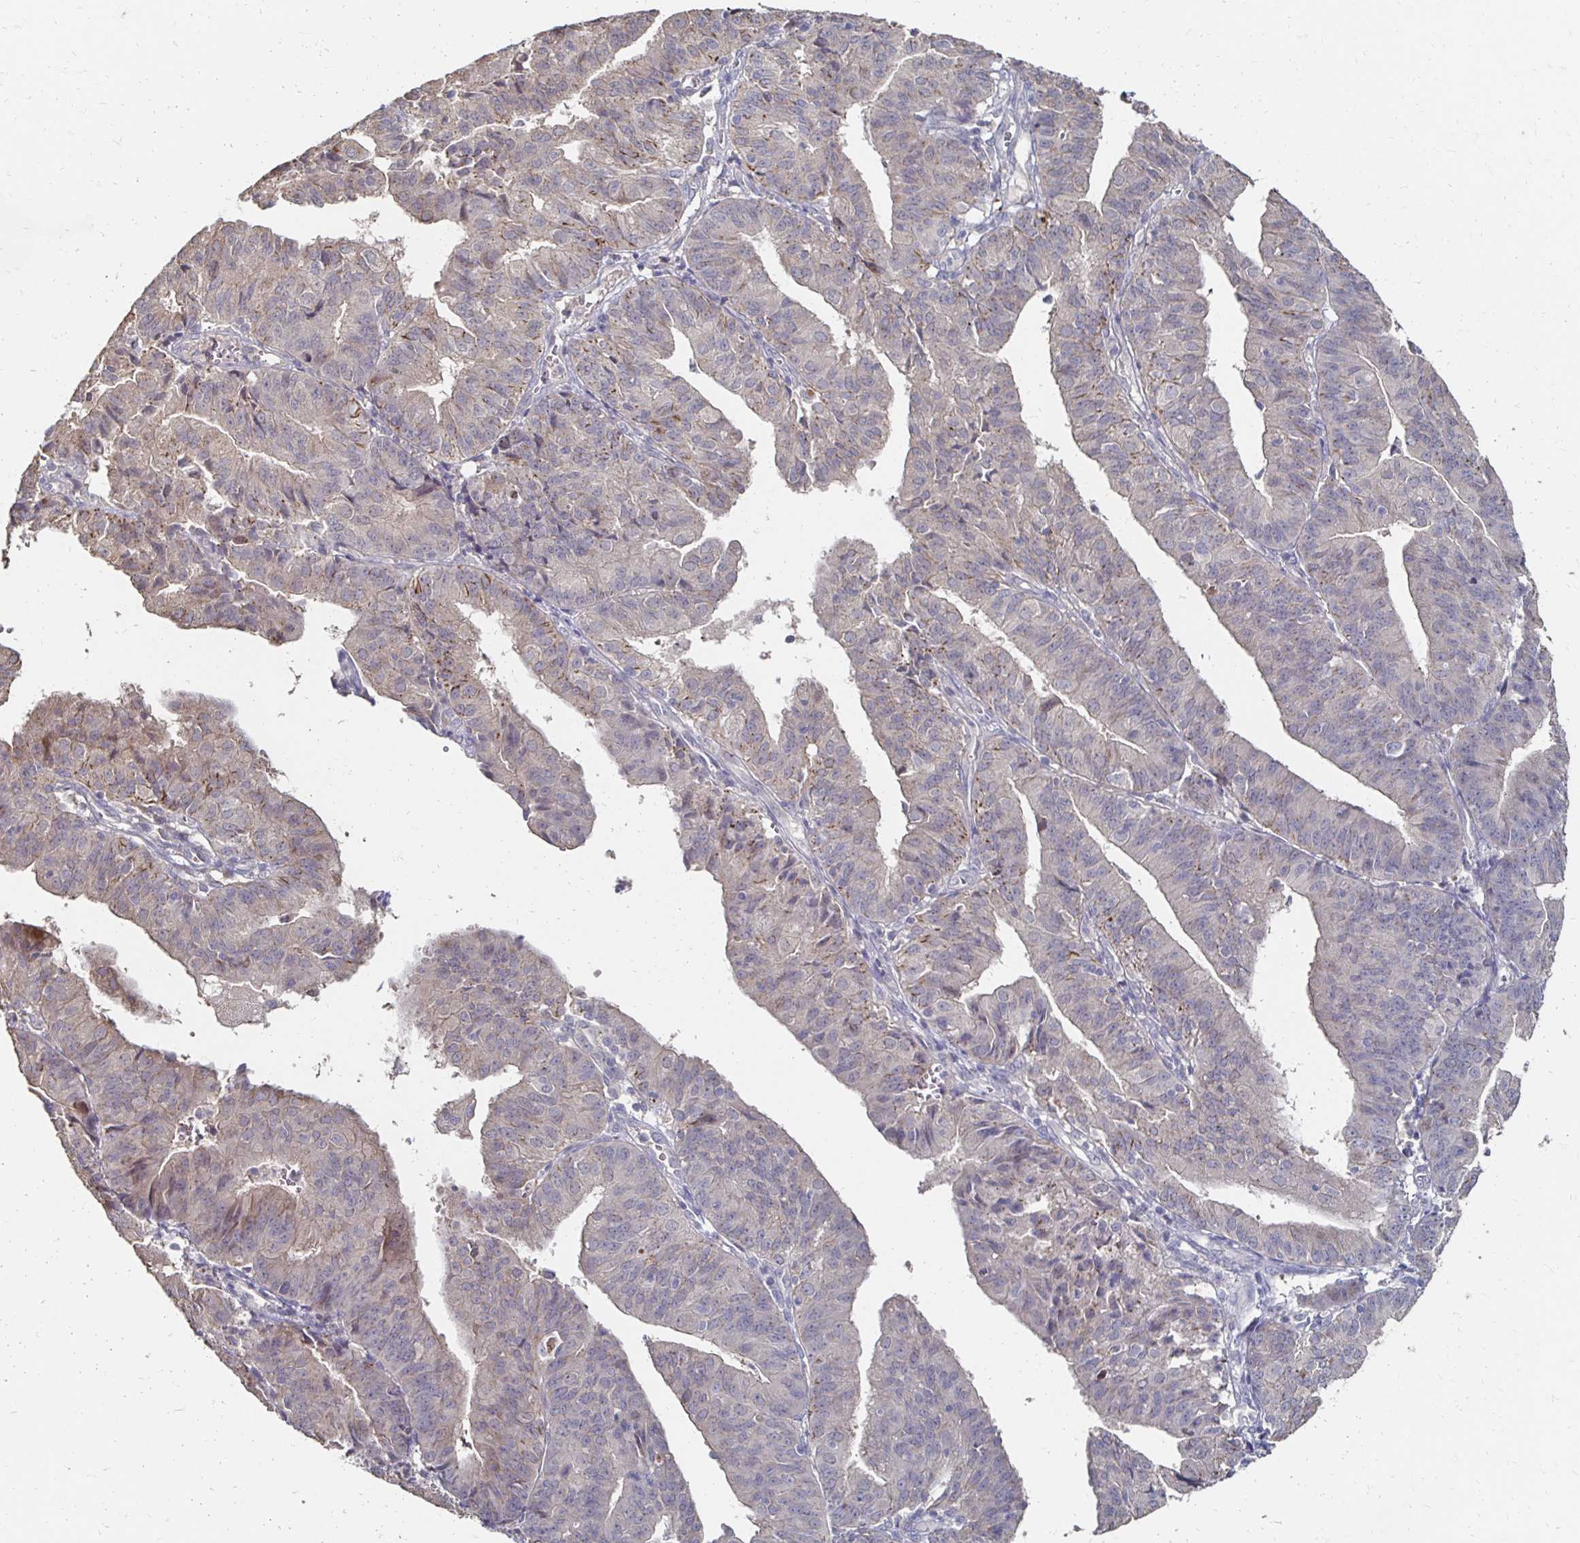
{"staining": {"intensity": "weak", "quantity": "<25%", "location": "cytoplasmic/membranous"}, "tissue": "endometrial cancer", "cell_type": "Tumor cells", "image_type": "cancer", "snomed": [{"axis": "morphology", "description": "Adenocarcinoma, NOS"}, {"axis": "topography", "description": "Endometrium"}], "caption": "DAB (3,3'-diaminobenzidine) immunohistochemical staining of adenocarcinoma (endometrial) shows no significant staining in tumor cells.", "gene": "ZNF727", "patient": {"sex": "female", "age": 56}}